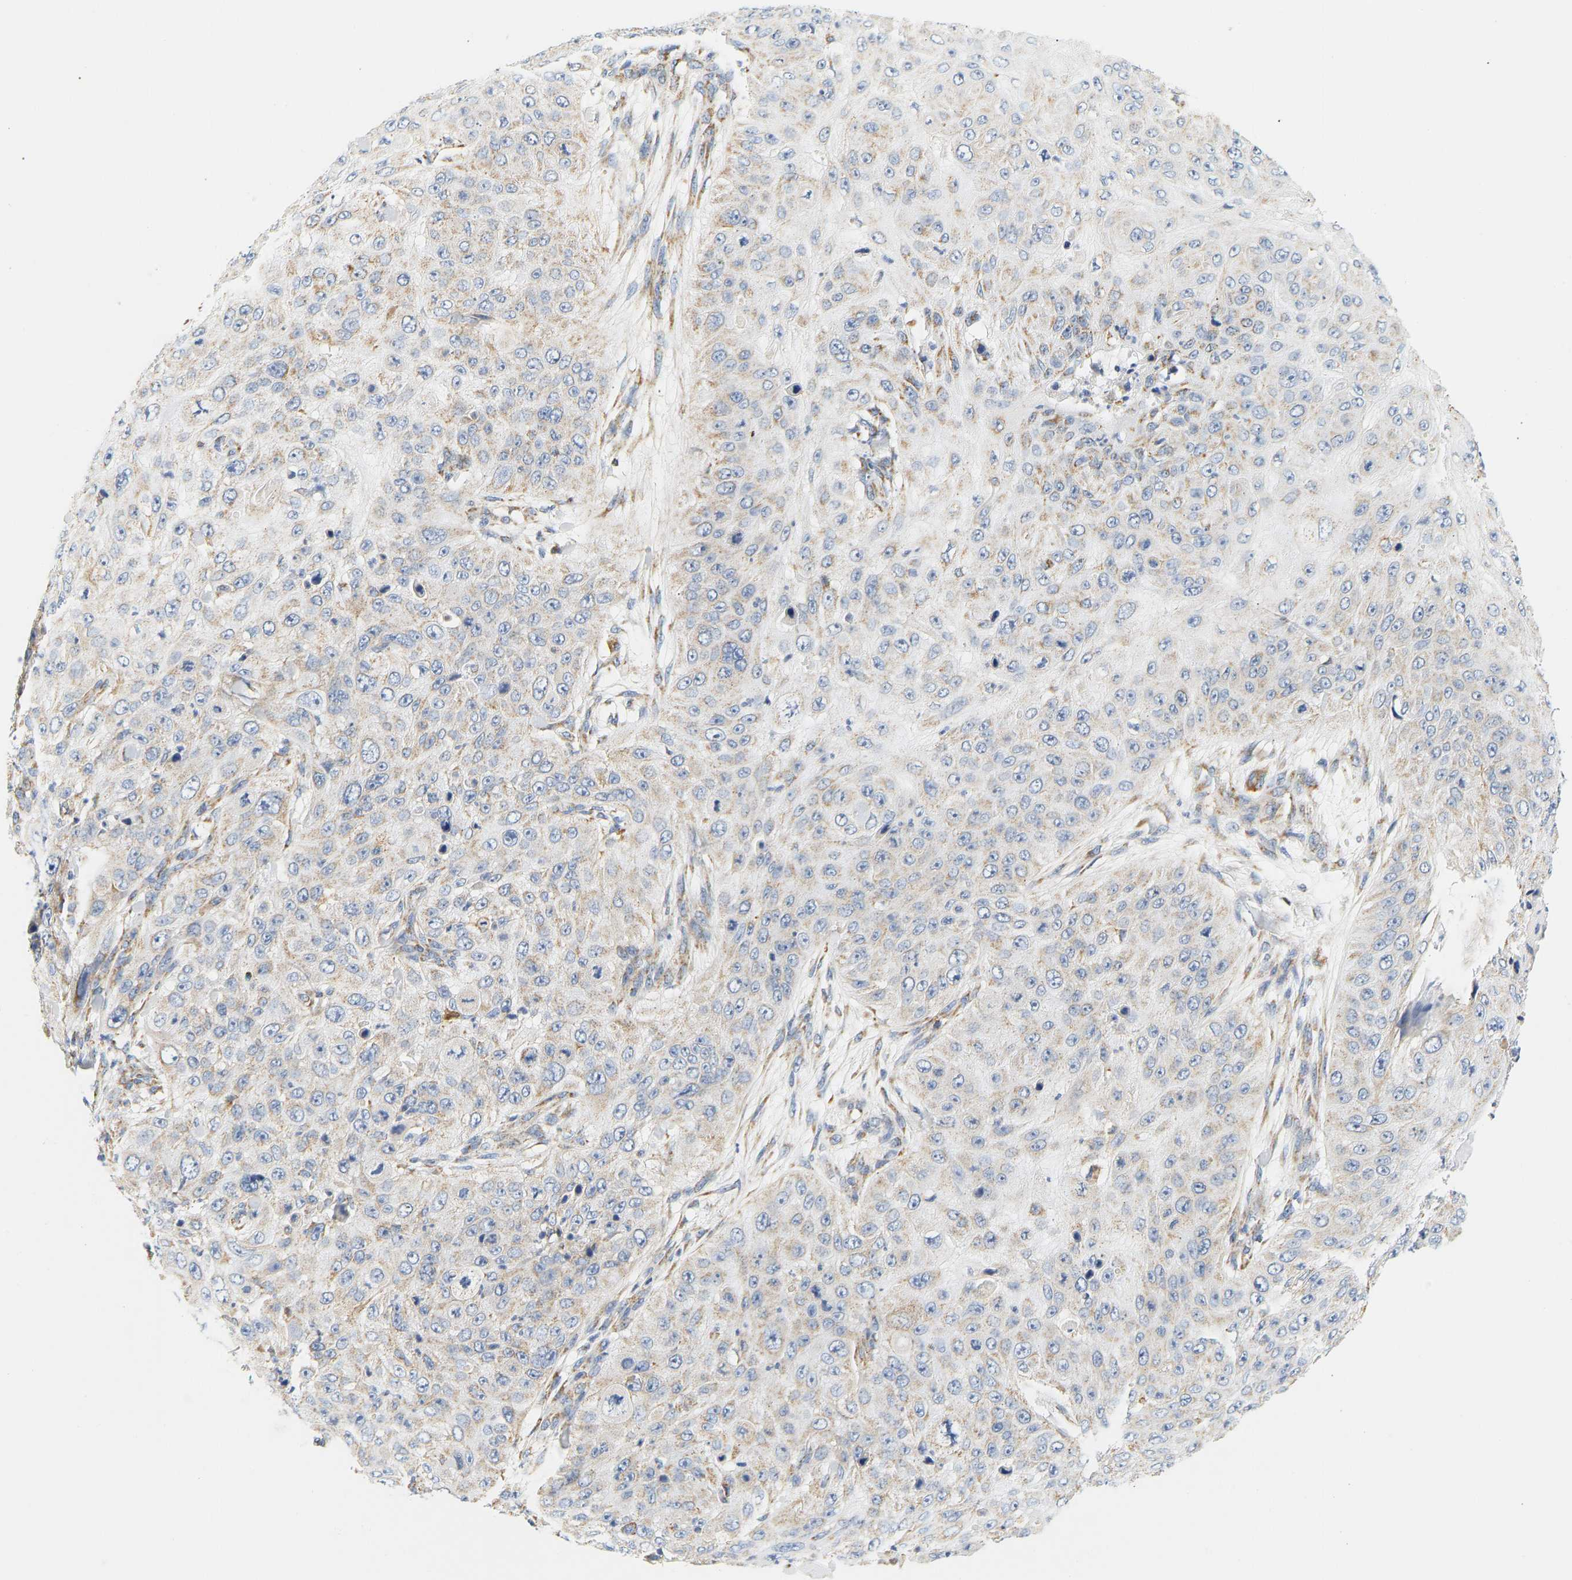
{"staining": {"intensity": "weak", "quantity": "<25%", "location": "cytoplasmic/membranous"}, "tissue": "skin cancer", "cell_type": "Tumor cells", "image_type": "cancer", "snomed": [{"axis": "morphology", "description": "Squamous cell carcinoma, NOS"}, {"axis": "topography", "description": "Skin"}], "caption": "This photomicrograph is of skin squamous cell carcinoma stained with immunohistochemistry (IHC) to label a protein in brown with the nuclei are counter-stained blue. There is no expression in tumor cells.", "gene": "GRPEL2", "patient": {"sex": "female", "age": 80}}